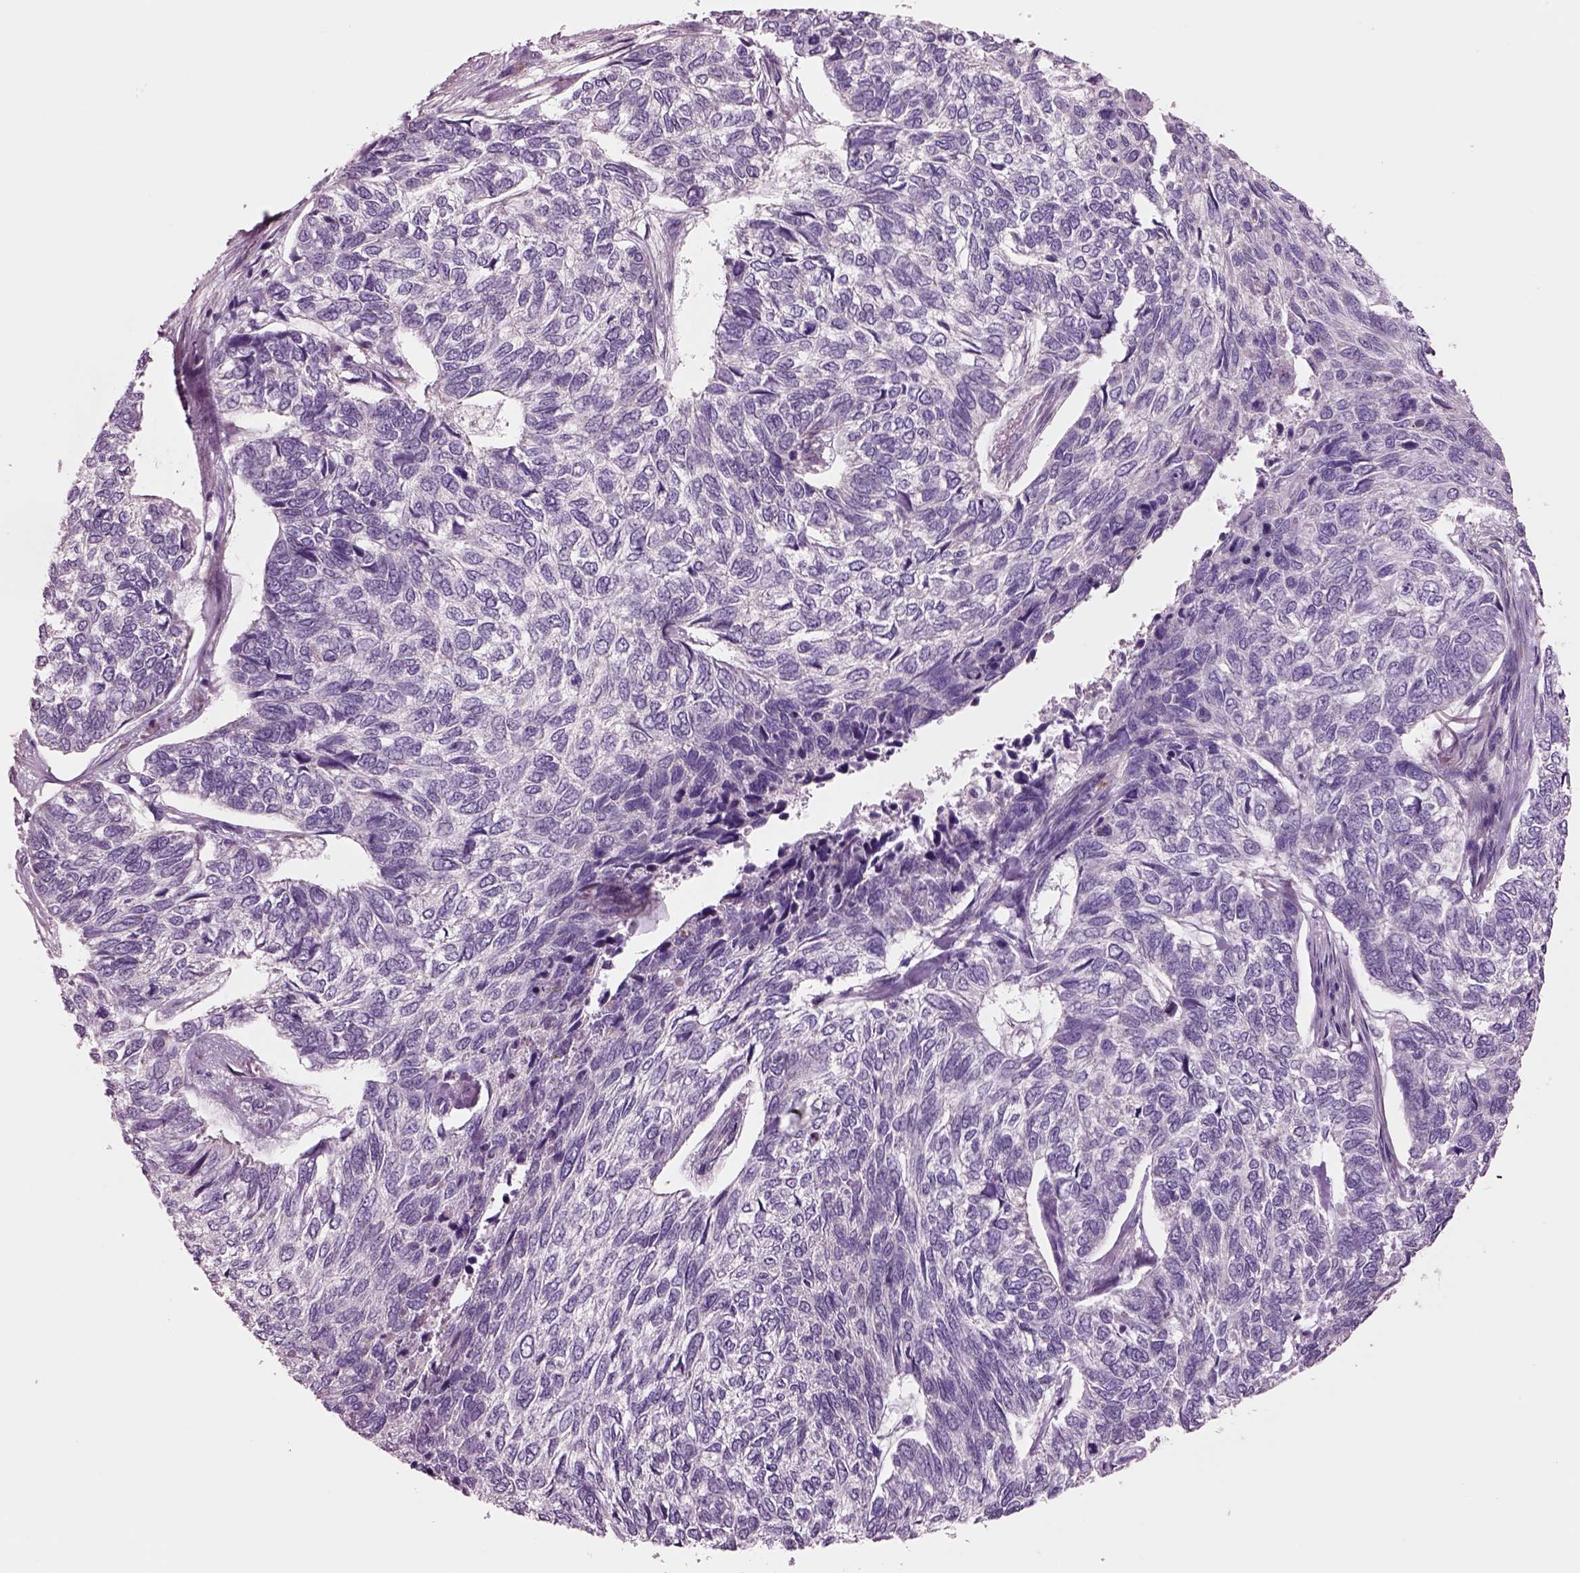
{"staining": {"intensity": "negative", "quantity": "none", "location": "none"}, "tissue": "skin cancer", "cell_type": "Tumor cells", "image_type": "cancer", "snomed": [{"axis": "morphology", "description": "Basal cell carcinoma"}, {"axis": "topography", "description": "Skin"}], "caption": "Tumor cells show no significant protein positivity in skin basal cell carcinoma.", "gene": "PLPP7", "patient": {"sex": "female", "age": 65}}